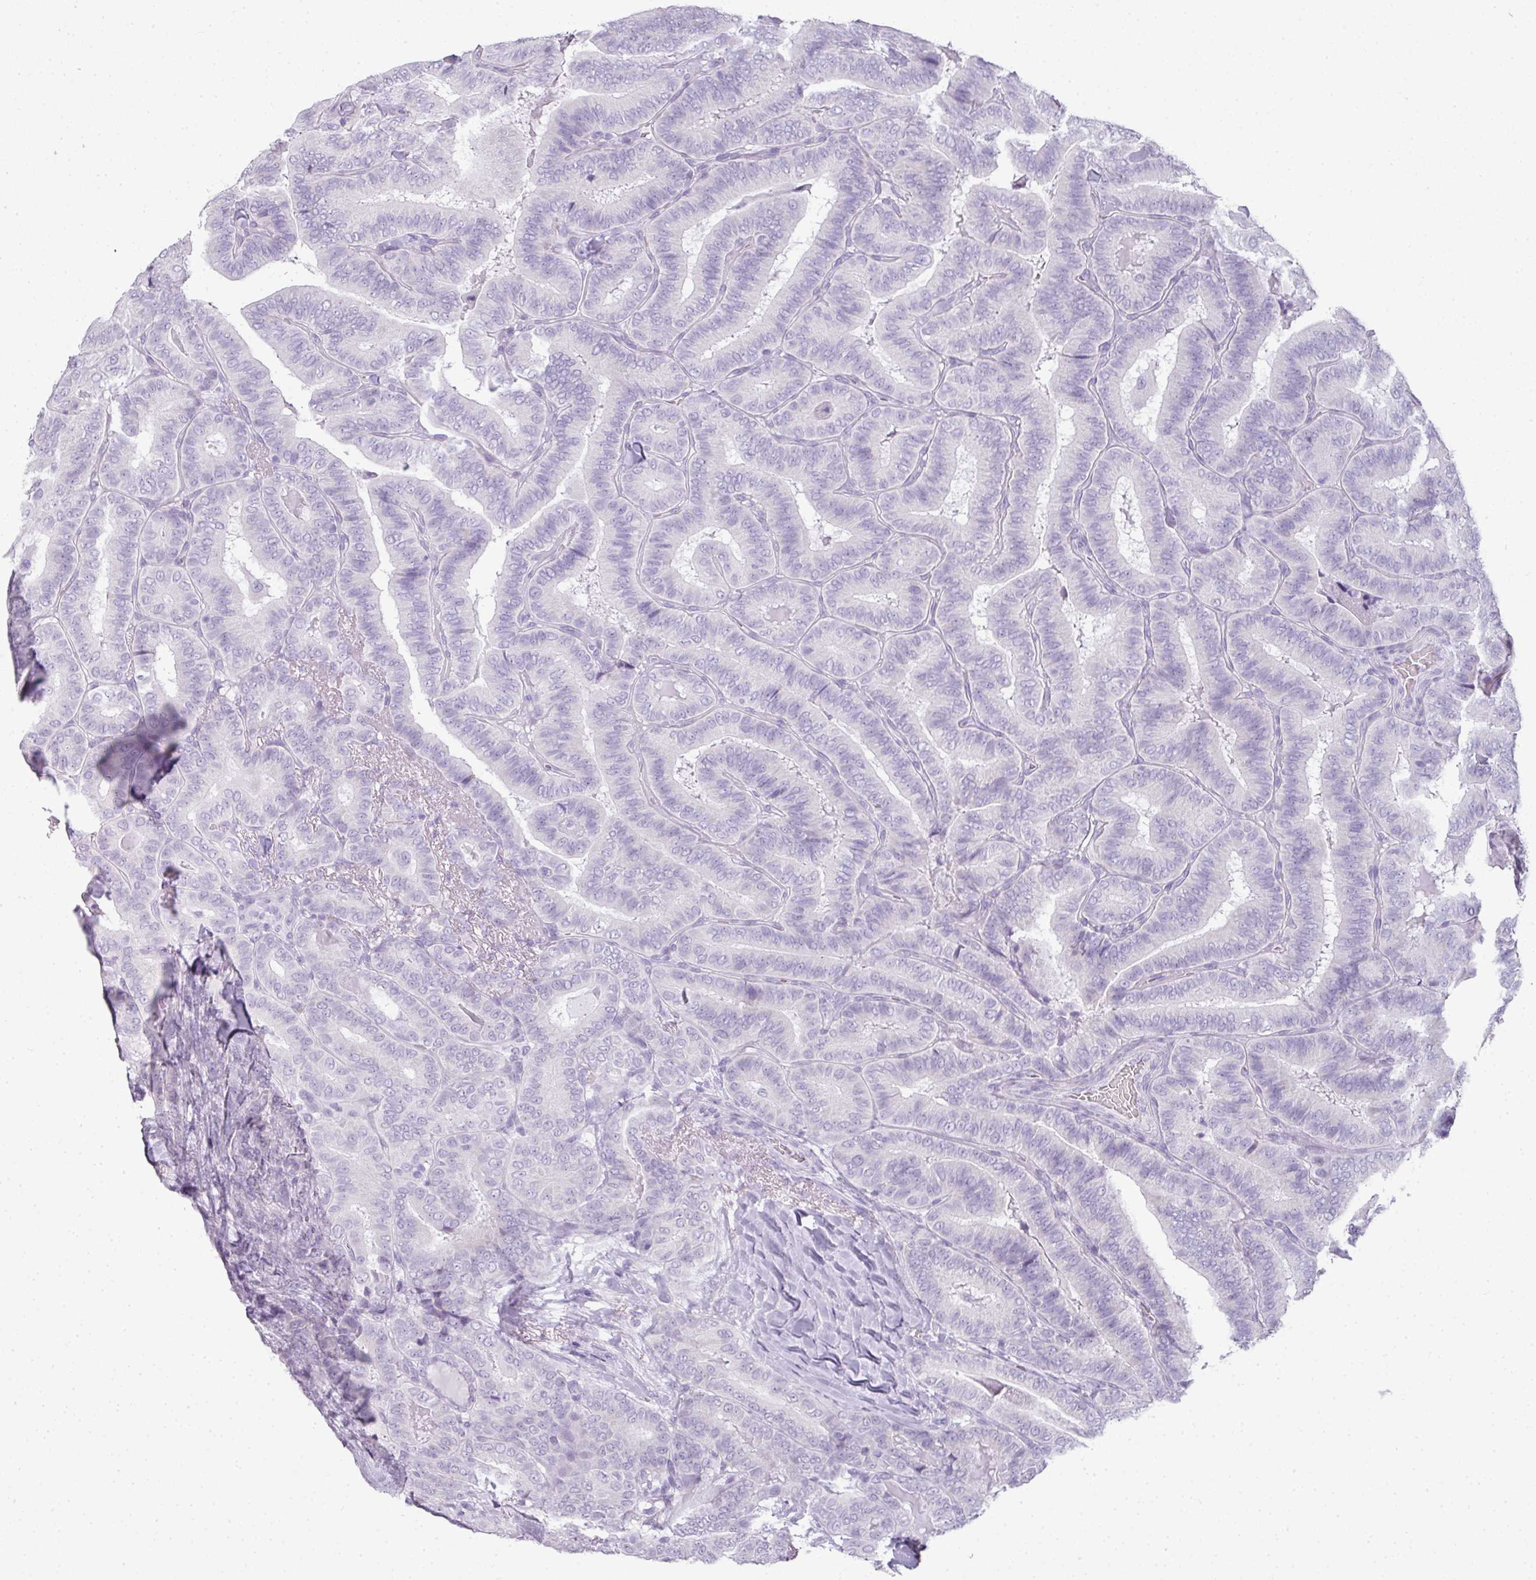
{"staining": {"intensity": "negative", "quantity": "none", "location": "none"}, "tissue": "thyroid cancer", "cell_type": "Tumor cells", "image_type": "cancer", "snomed": [{"axis": "morphology", "description": "Papillary adenocarcinoma, NOS"}, {"axis": "topography", "description": "Thyroid gland"}], "caption": "High power microscopy image of an IHC image of papillary adenocarcinoma (thyroid), revealing no significant positivity in tumor cells.", "gene": "RBMY1F", "patient": {"sex": "male", "age": 61}}